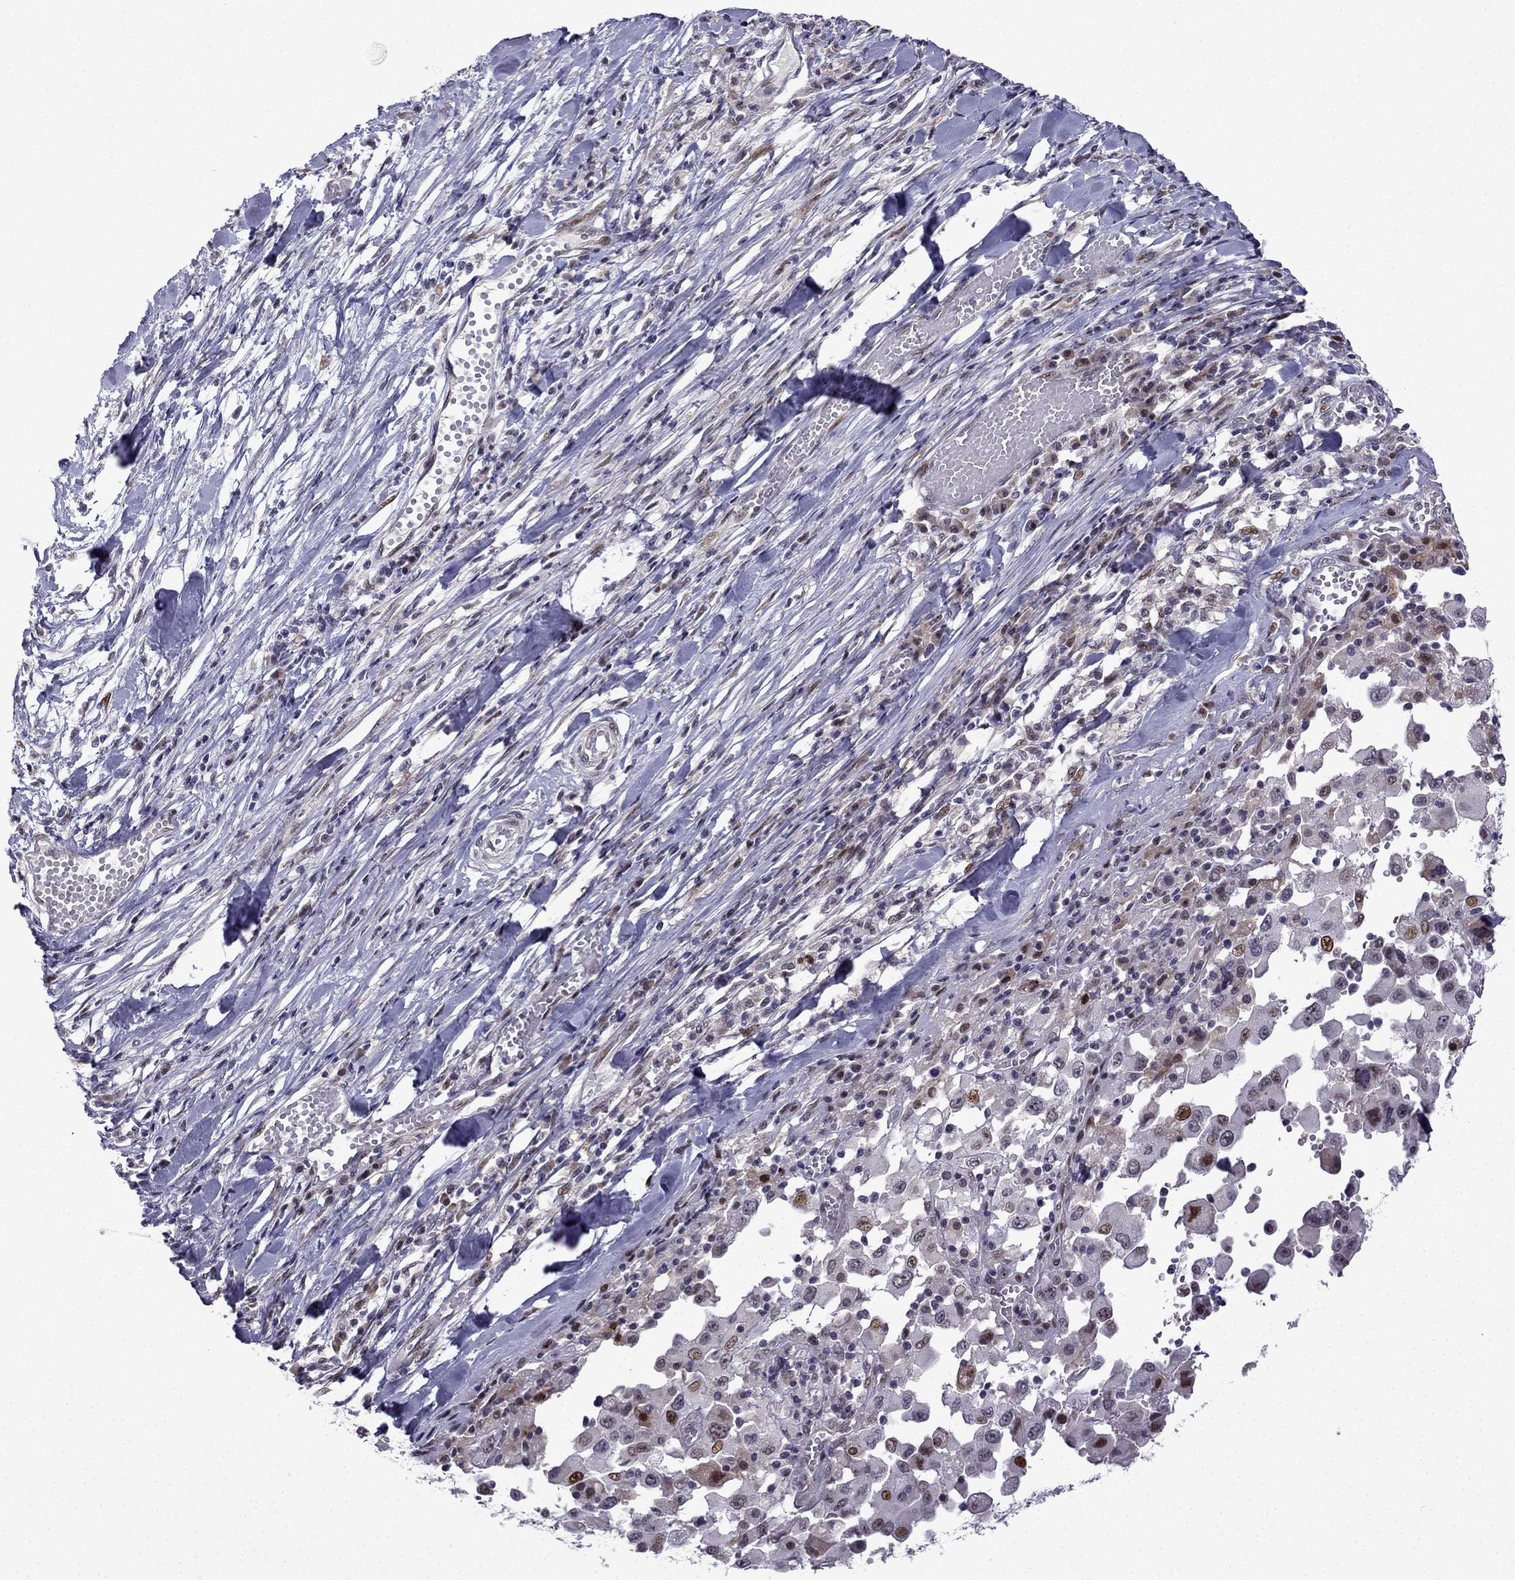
{"staining": {"intensity": "moderate", "quantity": "<25%", "location": "nuclear"}, "tissue": "melanoma", "cell_type": "Tumor cells", "image_type": "cancer", "snomed": [{"axis": "morphology", "description": "Malignant melanoma, Metastatic site"}, {"axis": "topography", "description": "Lymph node"}], "caption": "The immunohistochemical stain shows moderate nuclear expression in tumor cells of melanoma tissue.", "gene": "FGF3", "patient": {"sex": "male", "age": 50}}